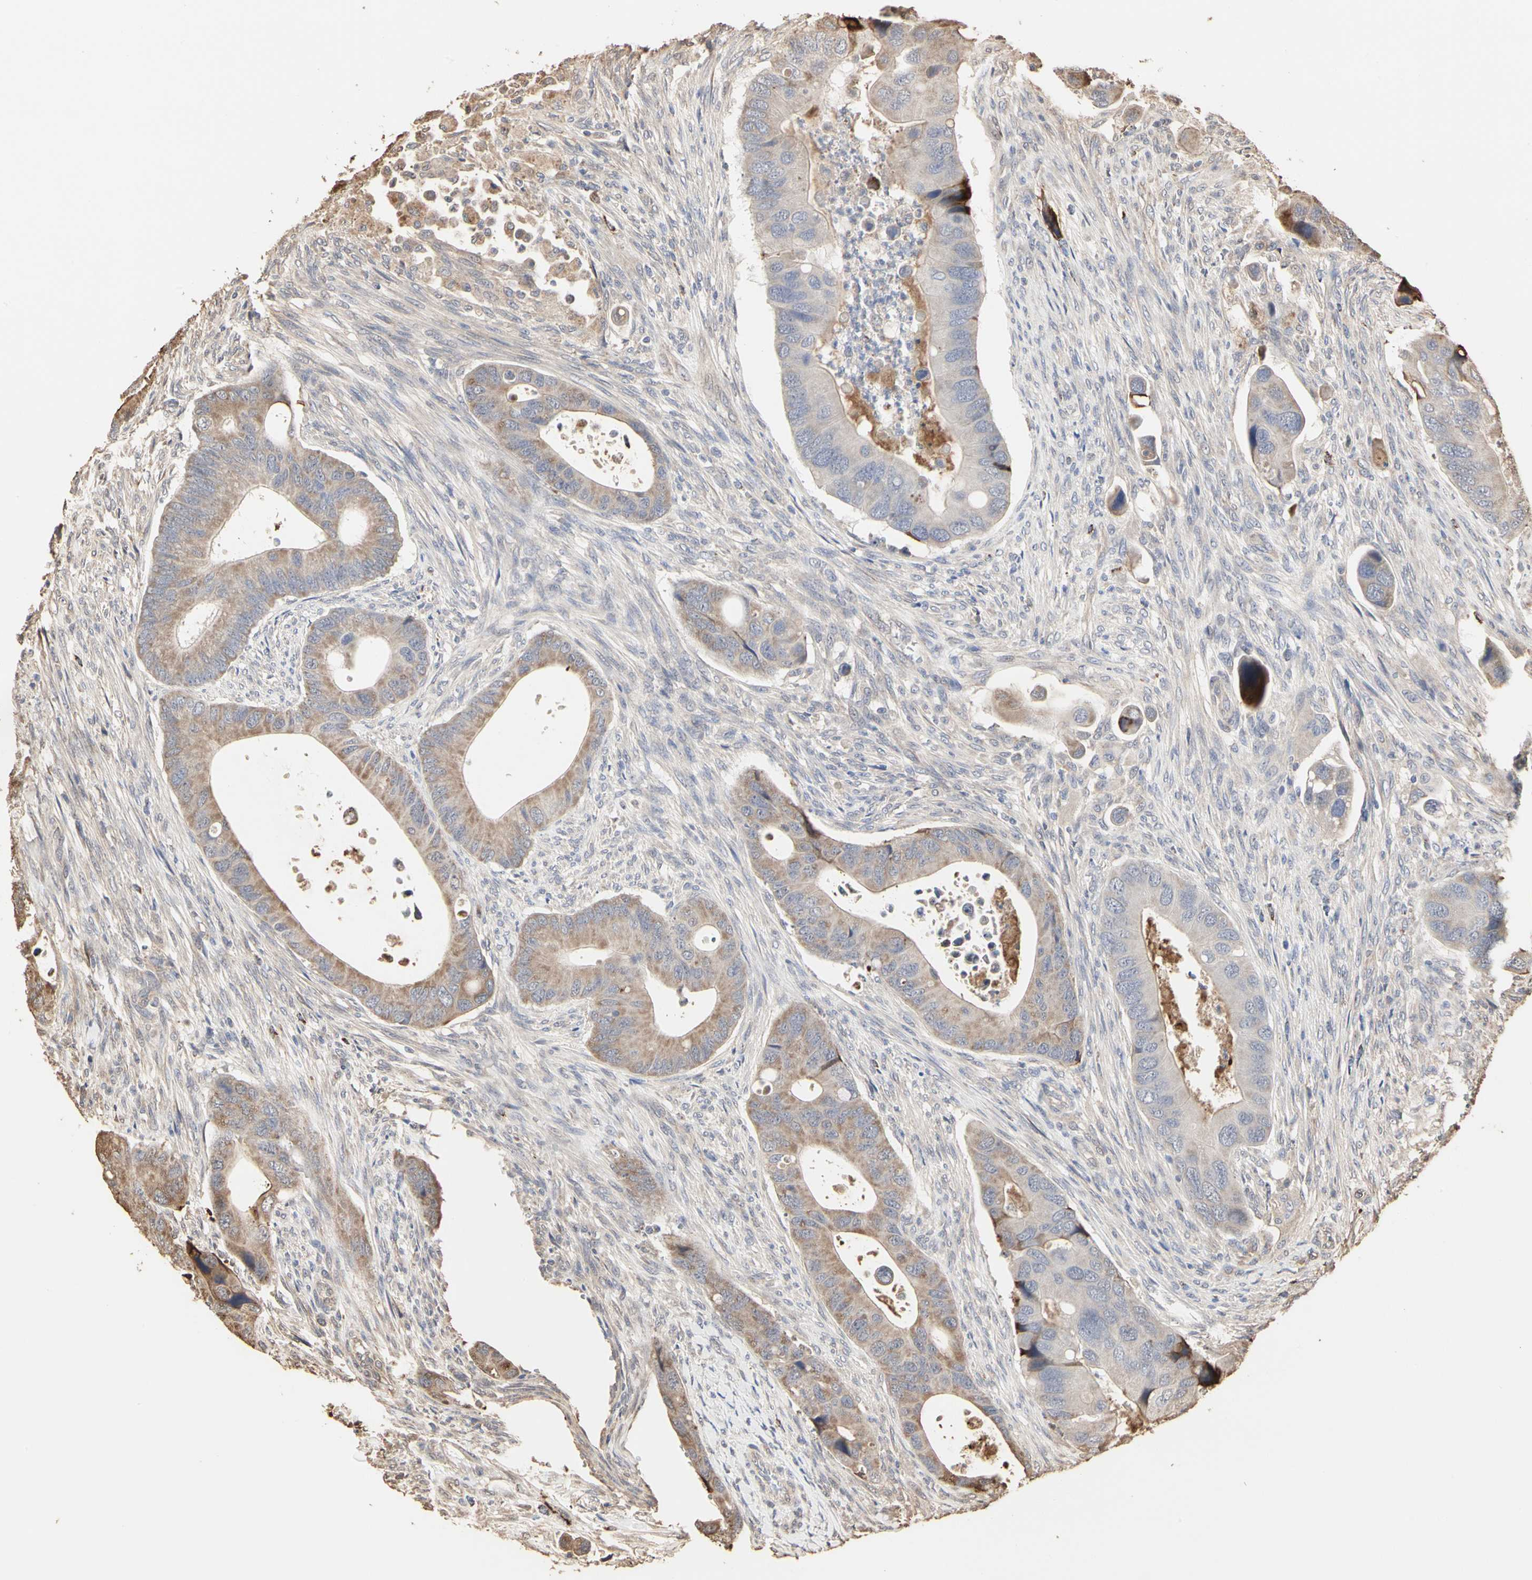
{"staining": {"intensity": "weak", "quantity": ">75%", "location": "cytoplasmic/membranous"}, "tissue": "colorectal cancer", "cell_type": "Tumor cells", "image_type": "cancer", "snomed": [{"axis": "morphology", "description": "Adenocarcinoma, NOS"}, {"axis": "topography", "description": "Rectum"}], "caption": "Protein analysis of colorectal adenocarcinoma tissue reveals weak cytoplasmic/membranous staining in approximately >75% of tumor cells. The protein of interest is shown in brown color, while the nuclei are stained blue.", "gene": "TAOK1", "patient": {"sex": "female", "age": 57}}